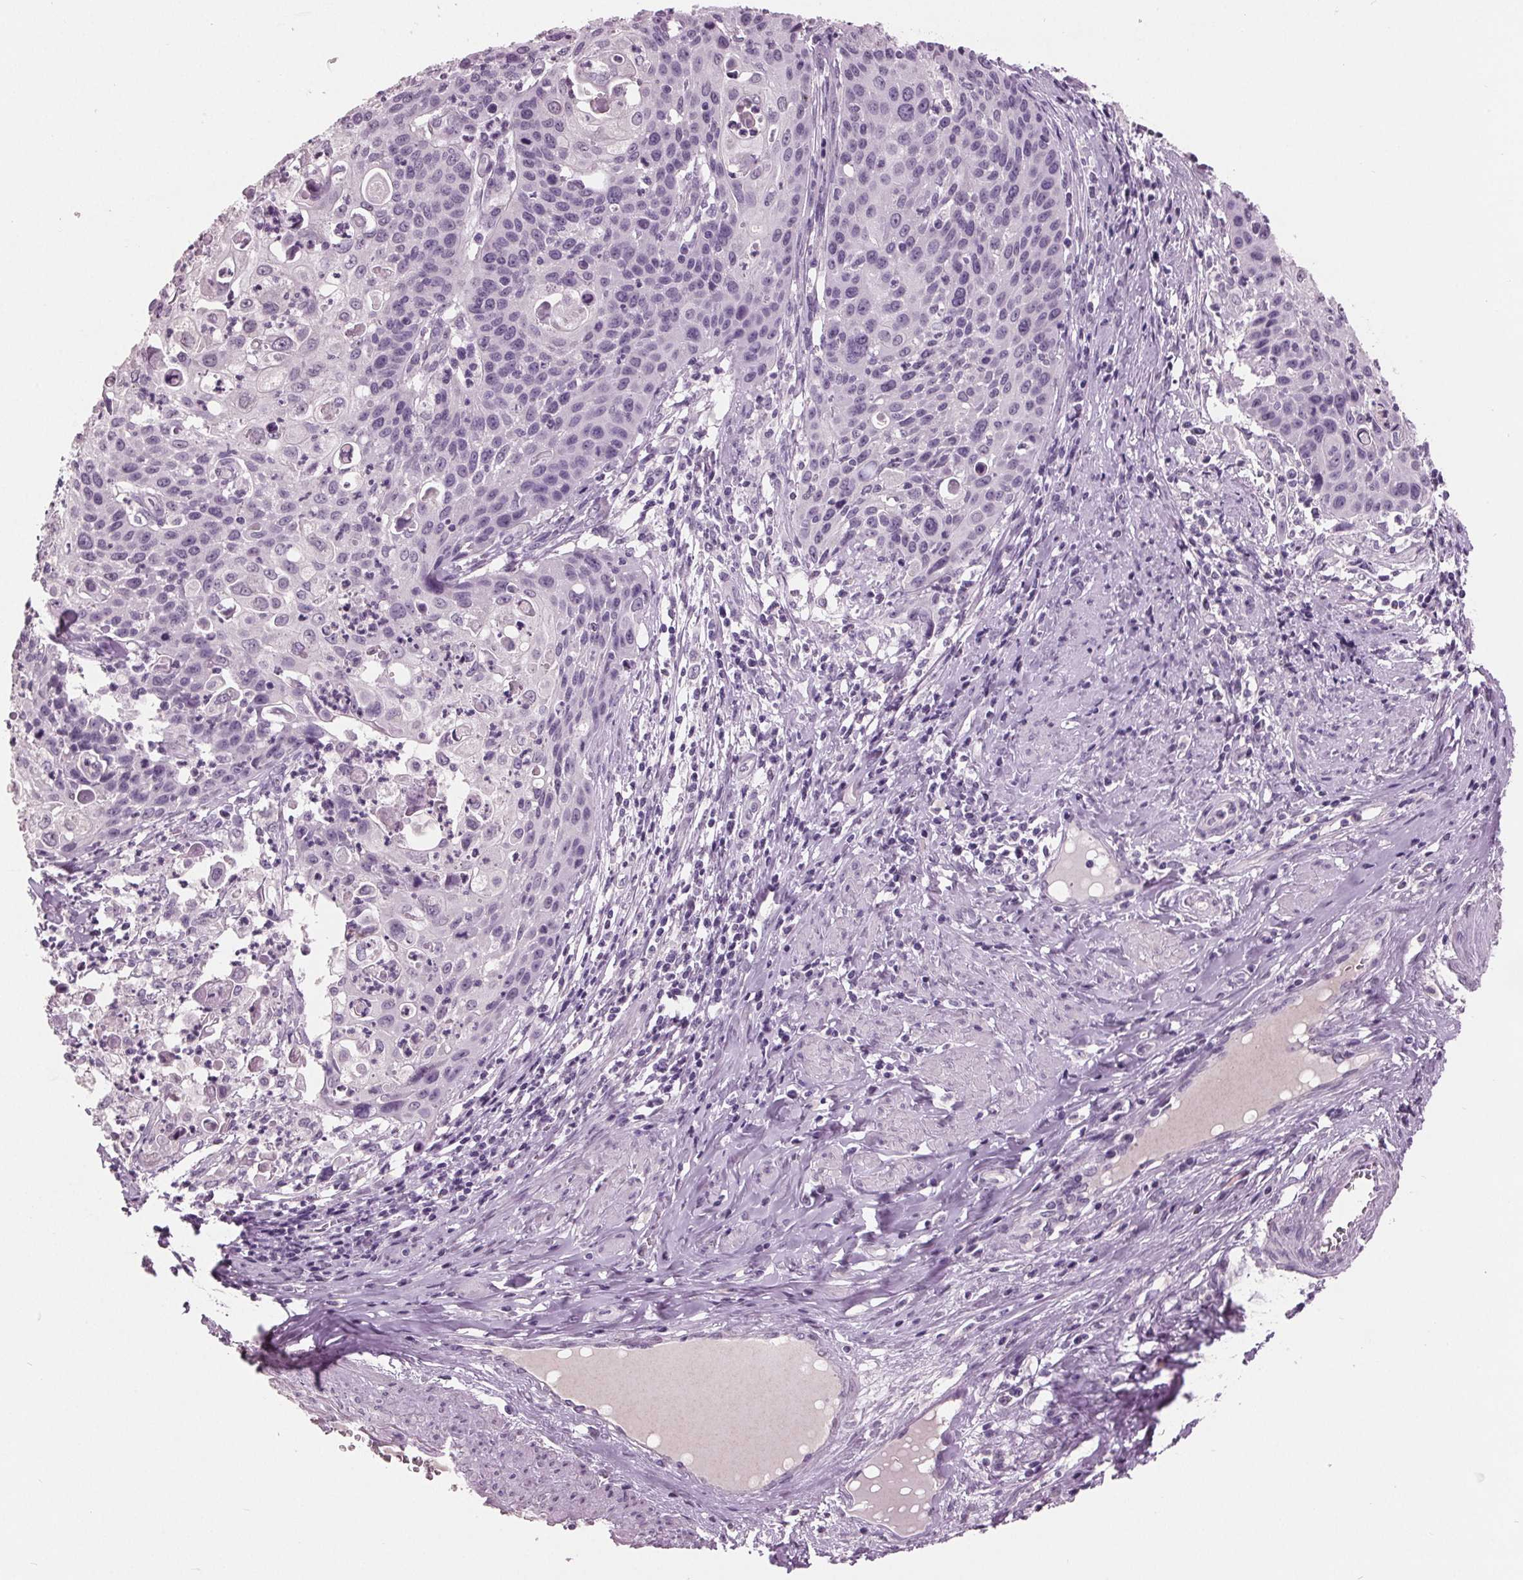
{"staining": {"intensity": "negative", "quantity": "none", "location": "none"}, "tissue": "cervical cancer", "cell_type": "Tumor cells", "image_type": "cancer", "snomed": [{"axis": "morphology", "description": "Squamous cell carcinoma, NOS"}, {"axis": "topography", "description": "Cervix"}], "caption": "High magnification brightfield microscopy of squamous cell carcinoma (cervical) stained with DAB (3,3'-diaminobenzidine) (brown) and counterstained with hematoxylin (blue): tumor cells show no significant positivity. (DAB (3,3'-diaminobenzidine) immunohistochemistry (IHC) with hematoxylin counter stain).", "gene": "AMBP", "patient": {"sex": "female", "age": 65}}